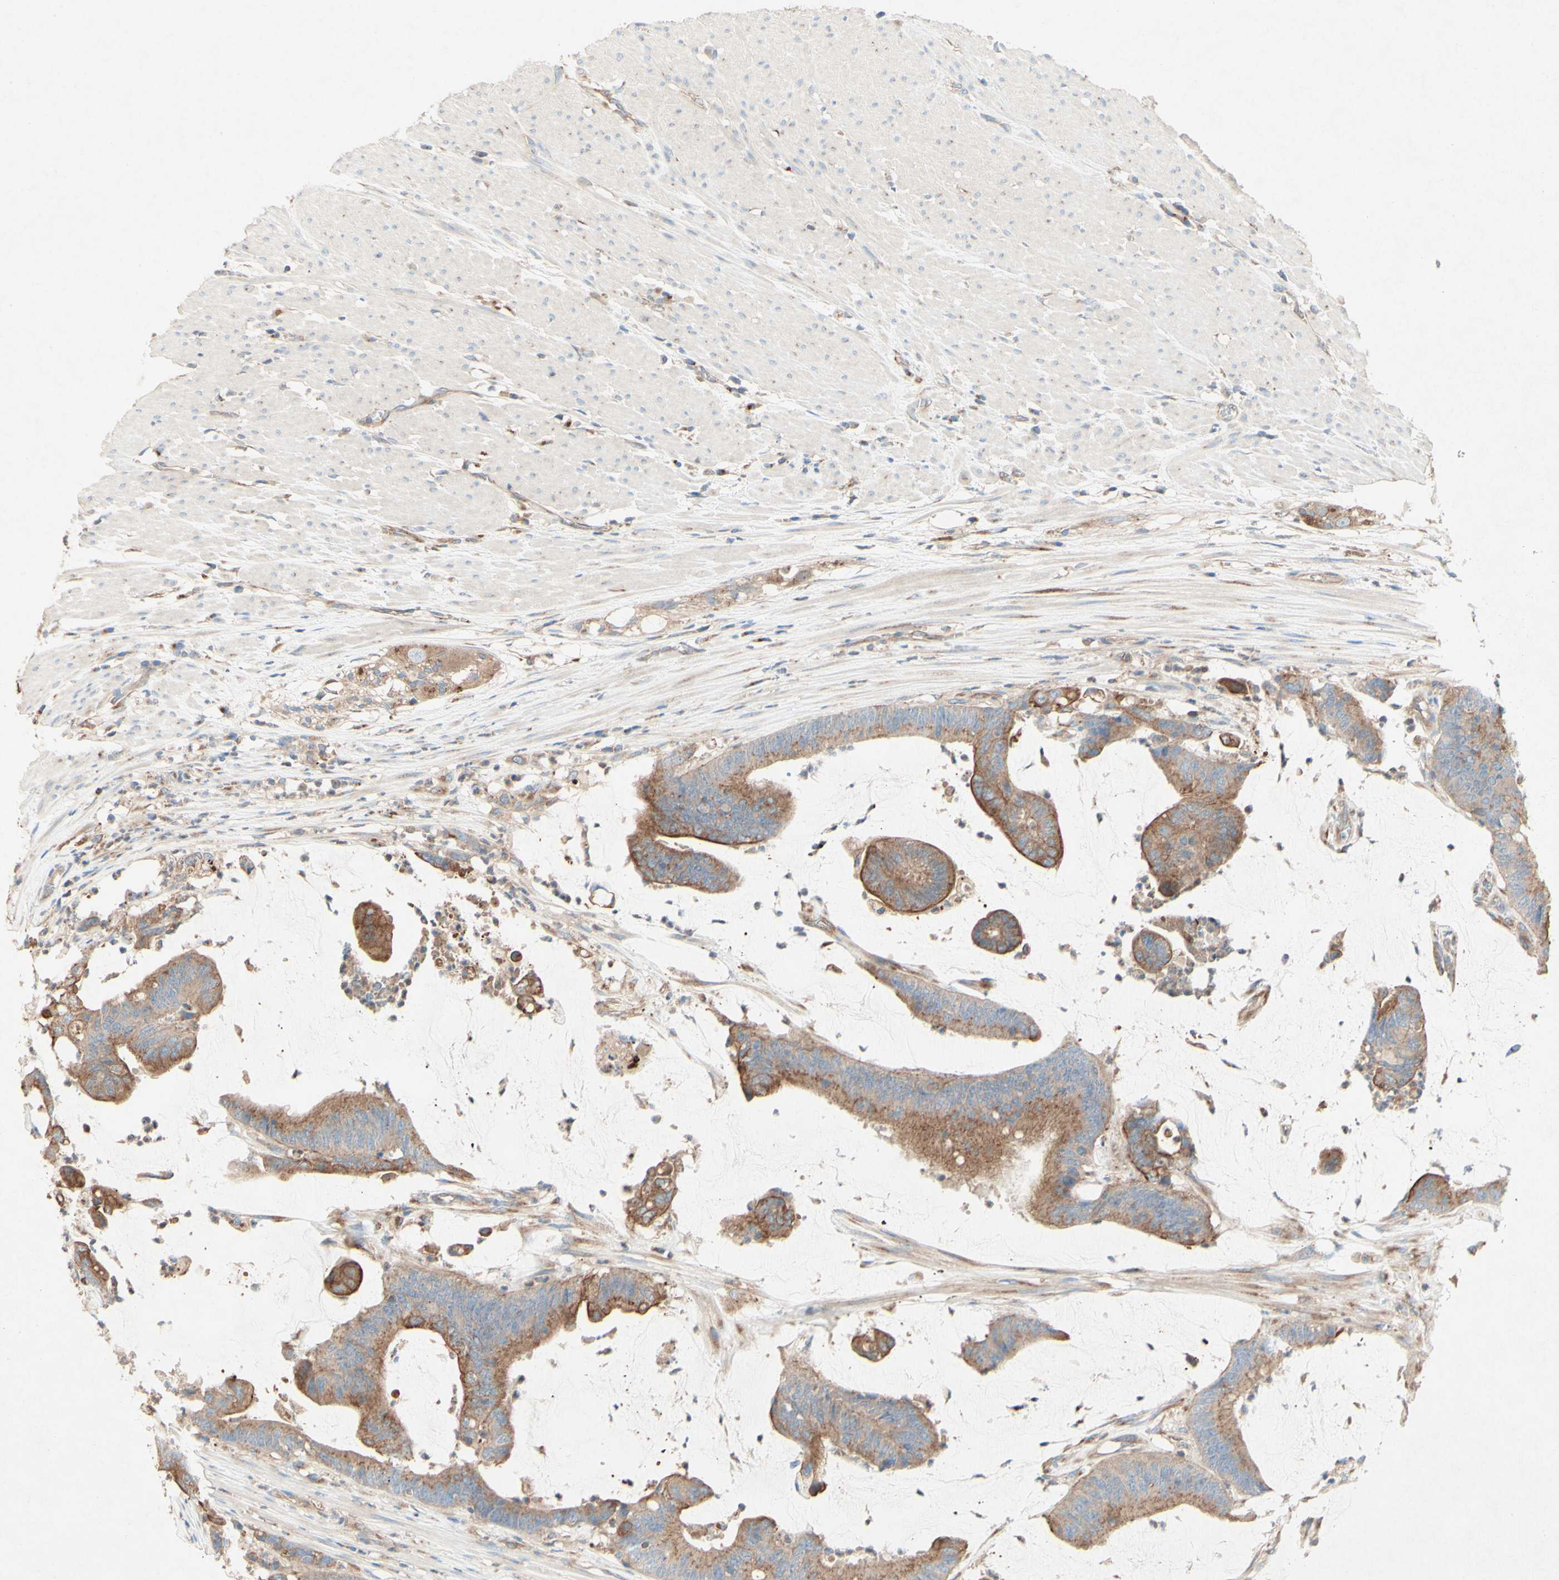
{"staining": {"intensity": "weak", "quantity": ">75%", "location": "cytoplasmic/membranous"}, "tissue": "colorectal cancer", "cell_type": "Tumor cells", "image_type": "cancer", "snomed": [{"axis": "morphology", "description": "Adenocarcinoma, NOS"}, {"axis": "topography", "description": "Rectum"}], "caption": "A photomicrograph of colorectal adenocarcinoma stained for a protein reveals weak cytoplasmic/membranous brown staining in tumor cells.", "gene": "MTM1", "patient": {"sex": "female", "age": 66}}